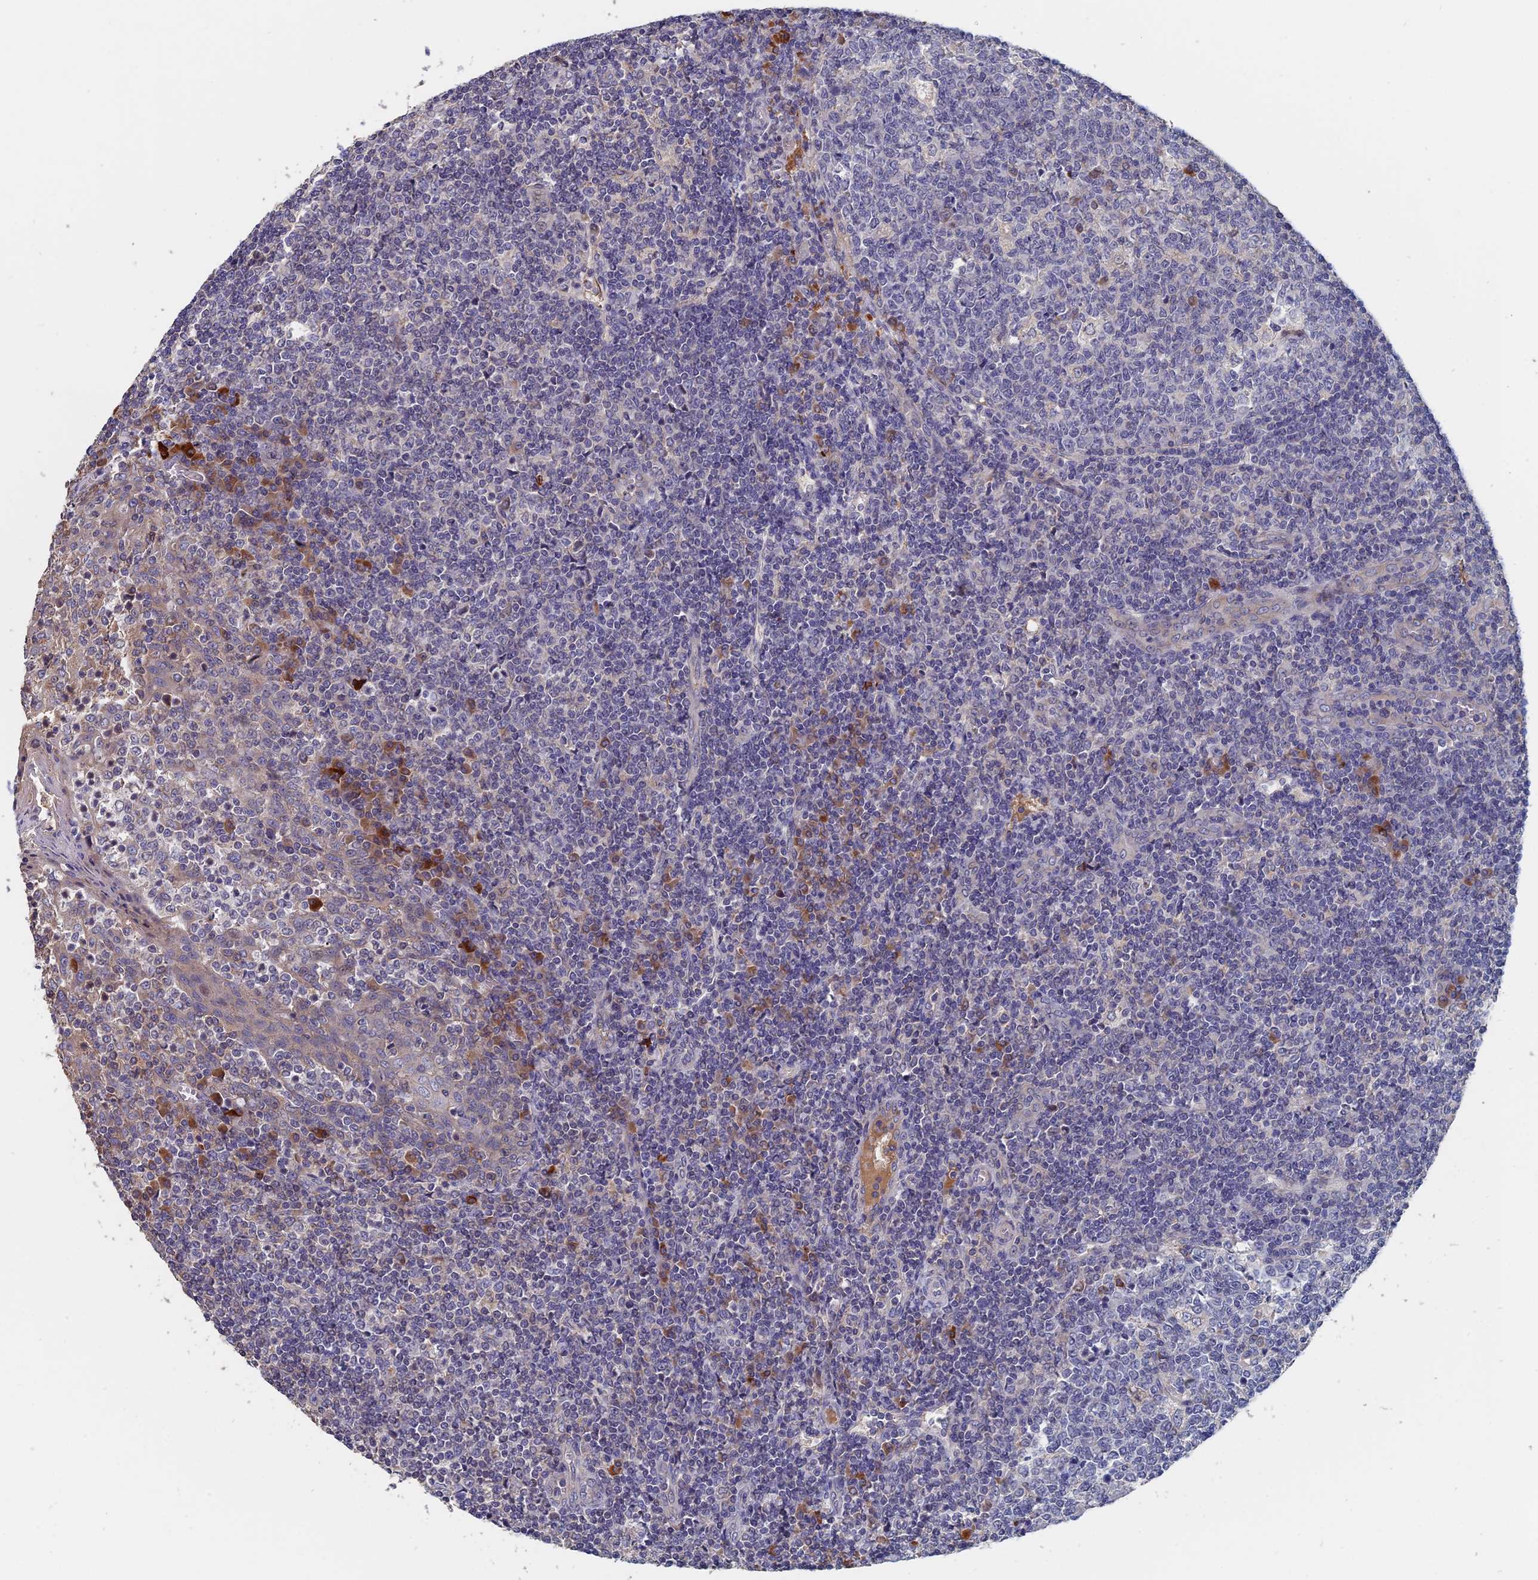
{"staining": {"intensity": "negative", "quantity": "none", "location": "none"}, "tissue": "tonsil", "cell_type": "Germinal center cells", "image_type": "normal", "snomed": [{"axis": "morphology", "description": "Normal tissue, NOS"}, {"axis": "topography", "description": "Tonsil"}], "caption": "High magnification brightfield microscopy of benign tonsil stained with DAB (3,3'-diaminobenzidine) (brown) and counterstained with hematoxylin (blue): germinal center cells show no significant staining.", "gene": "SLC33A1", "patient": {"sex": "female", "age": 19}}